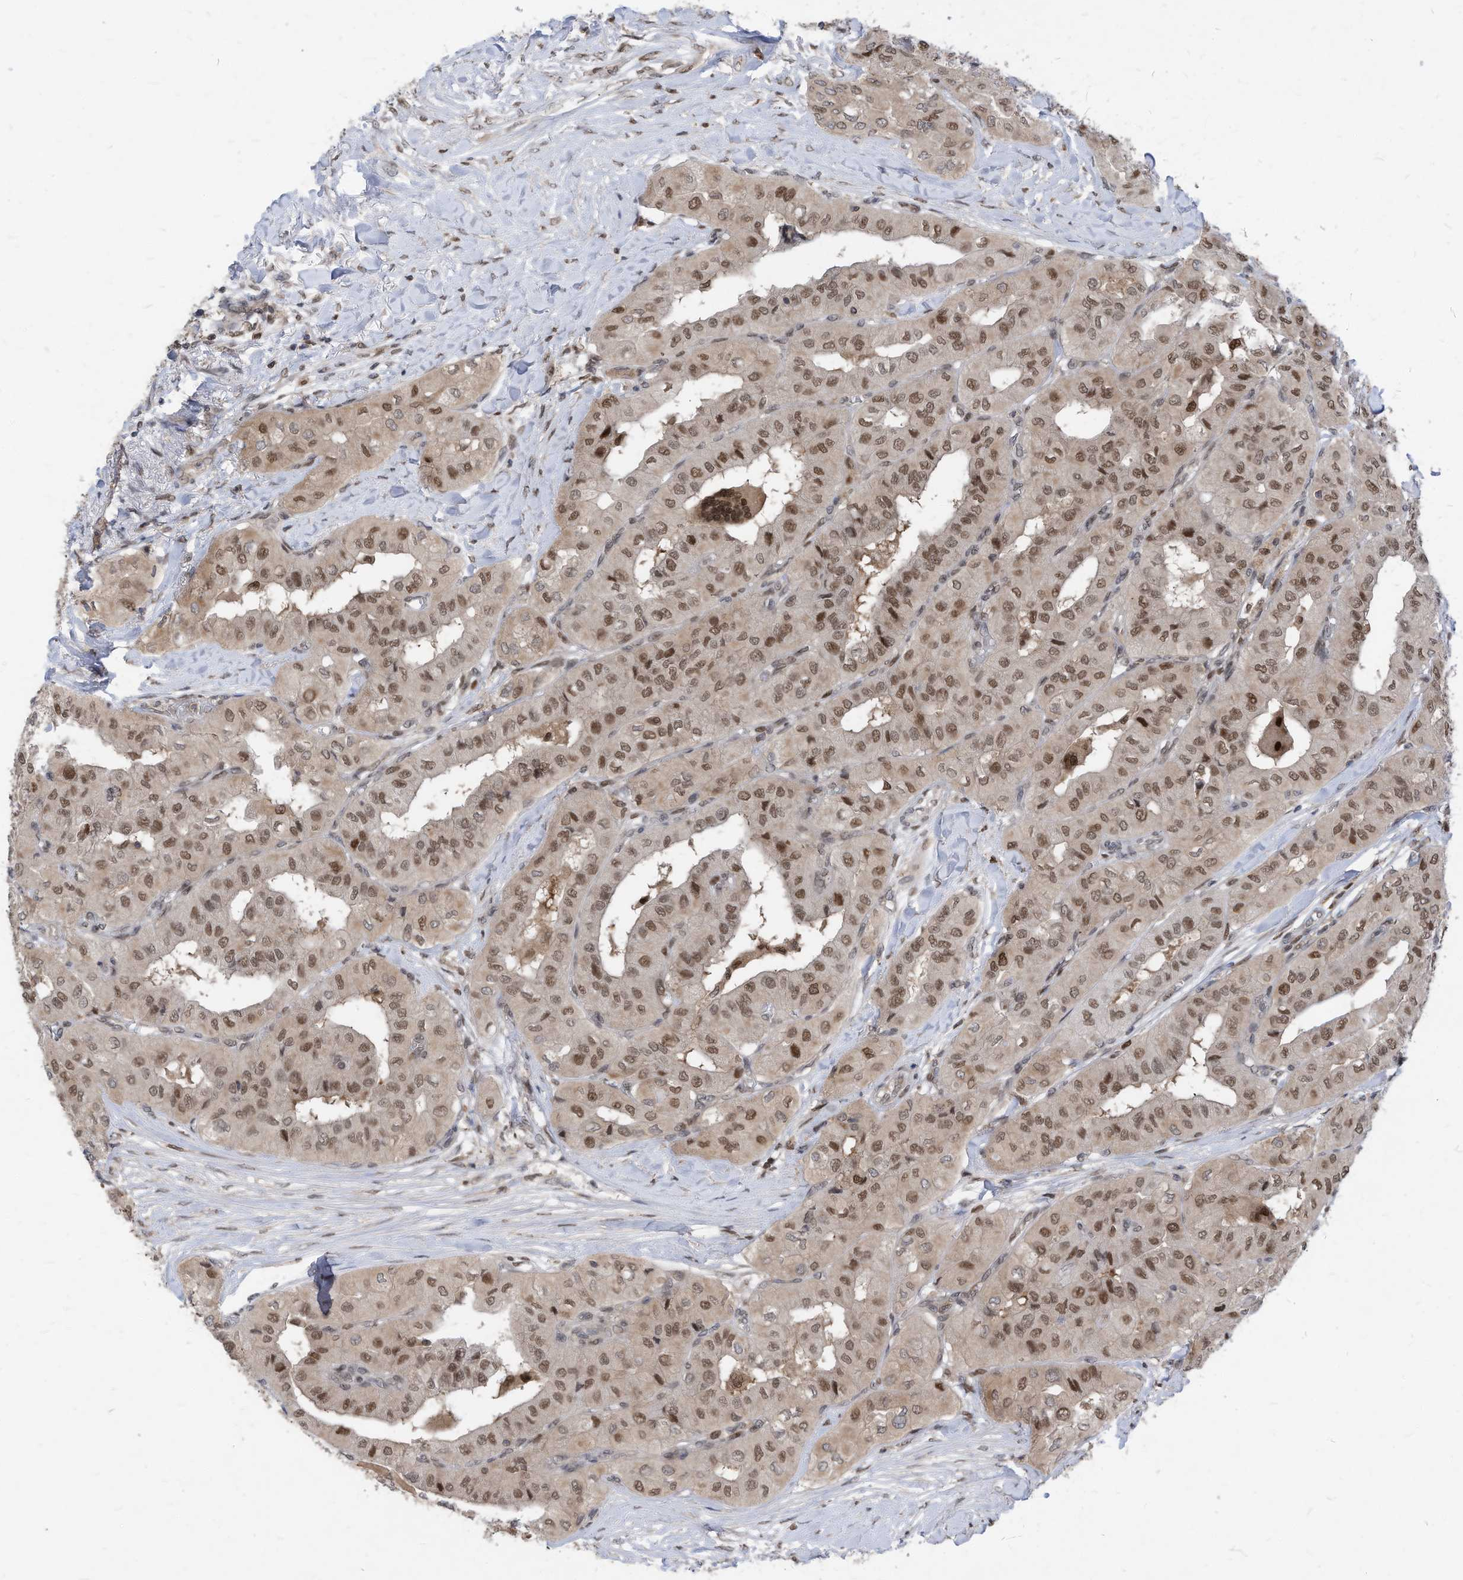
{"staining": {"intensity": "moderate", "quantity": ">75%", "location": "nuclear"}, "tissue": "thyroid cancer", "cell_type": "Tumor cells", "image_type": "cancer", "snomed": [{"axis": "morphology", "description": "Papillary adenocarcinoma, NOS"}, {"axis": "topography", "description": "Thyroid gland"}], "caption": "IHC photomicrograph of neoplastic tissue: human thyroid cancer (papillary adenocarcinoma) stained using IHC shows medium levels of moderate protein expression localized specifically in the nuclear of tumor cells, appearing as a nuclear brown color.", "gene": "KPNB1", "patient": {"sex": "female", "age": 59}}